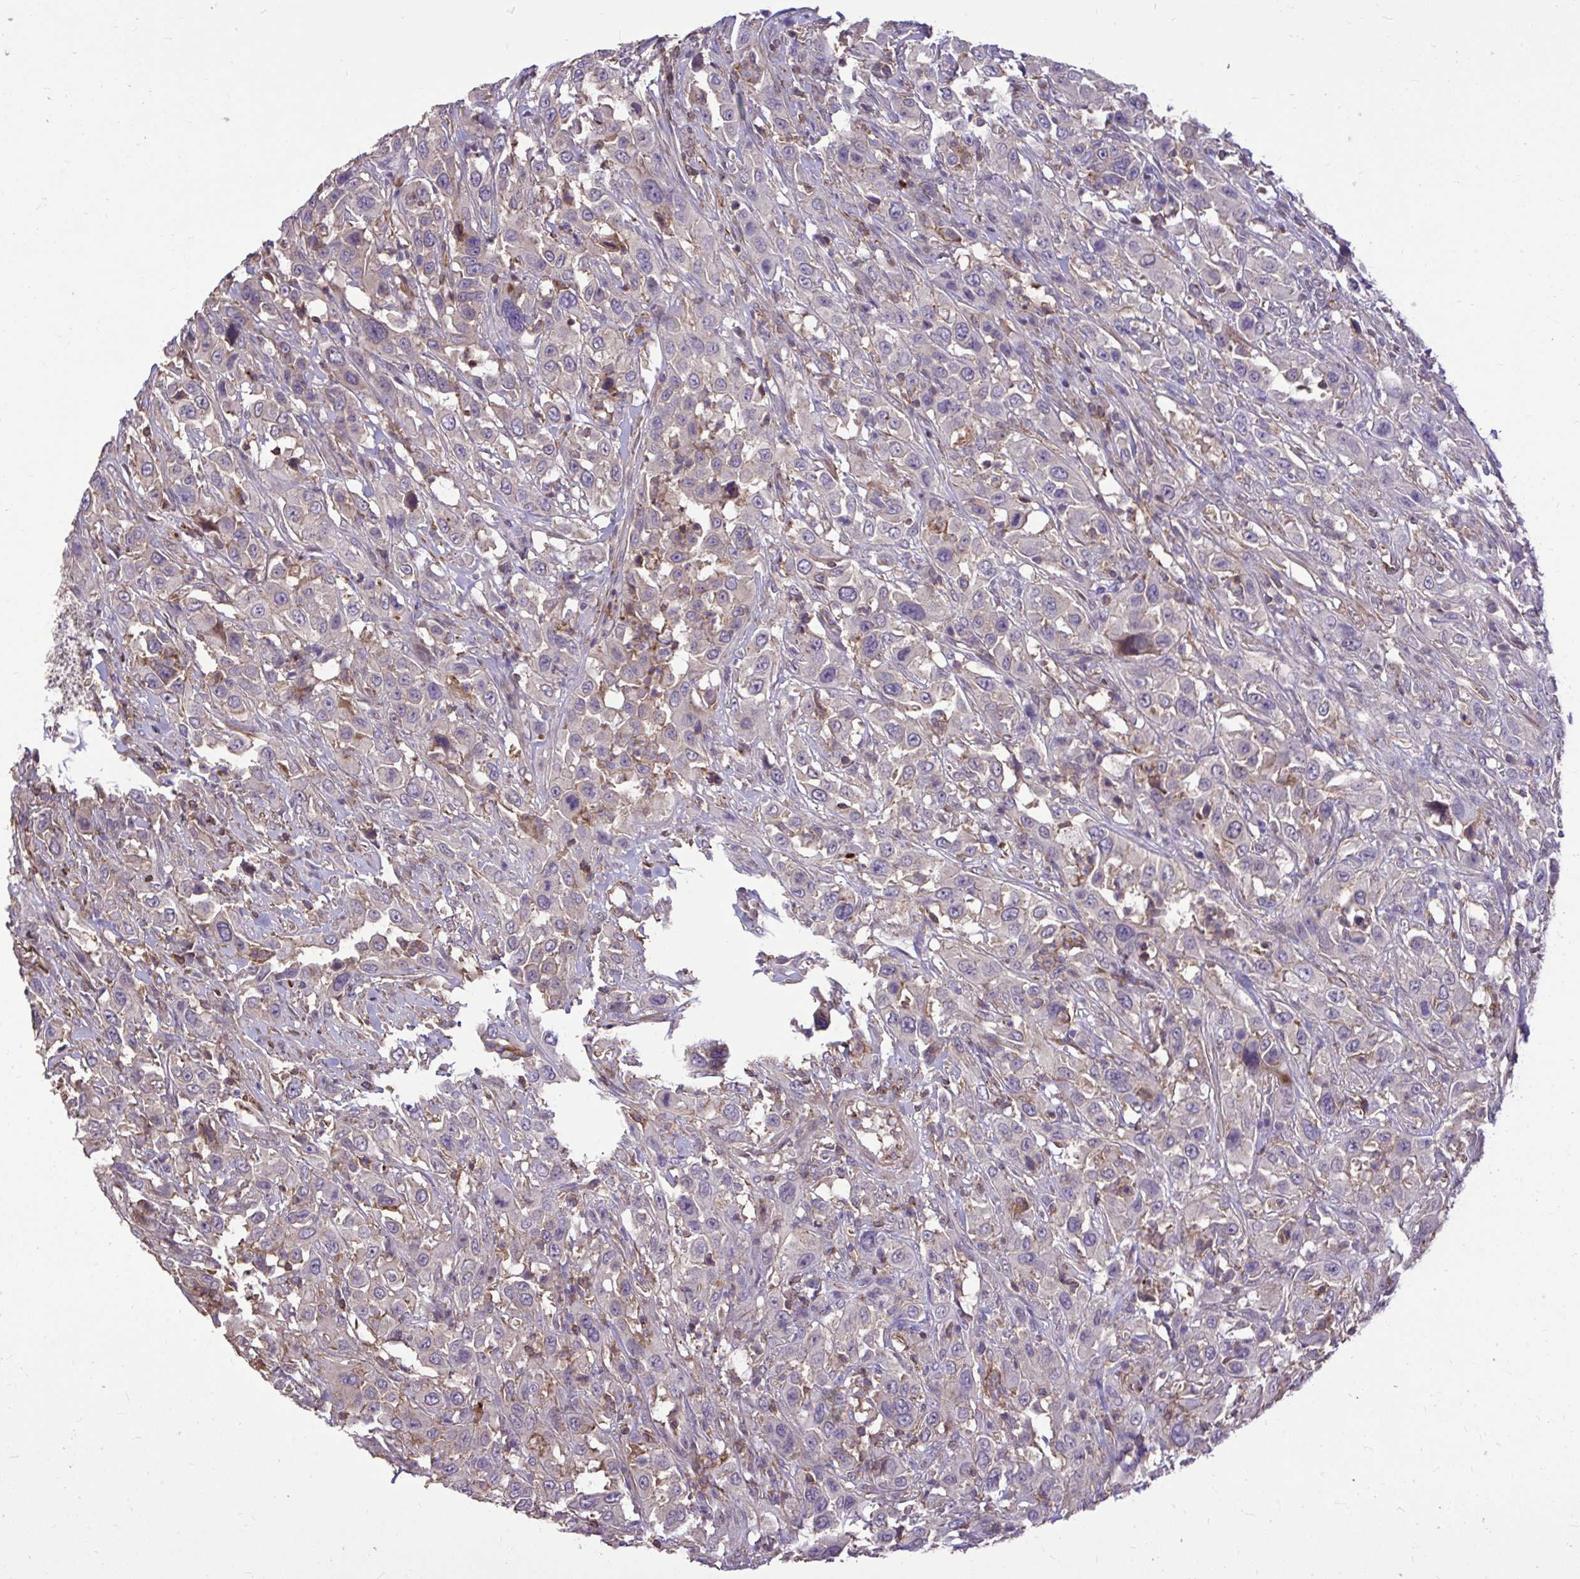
{"staining": {"intensity": "negative", "quantity": "none", "location": "none"}, "tissue": "urothelial cancer", "cell_type": "Tumor cells", "image_type": "cancer", "snomed": [{"axis": "morphology", "description": "Urothelial carcinoma, High grade"}, {"axis": "topography", "description": "Urinary bladder"}], "caption": "Protein analysis of high-grade urothelial carcinoma reveals no significant positivity in tumor cells.", "gene": "IGFL2", "patient": {"sex": "male", "age": 61}}